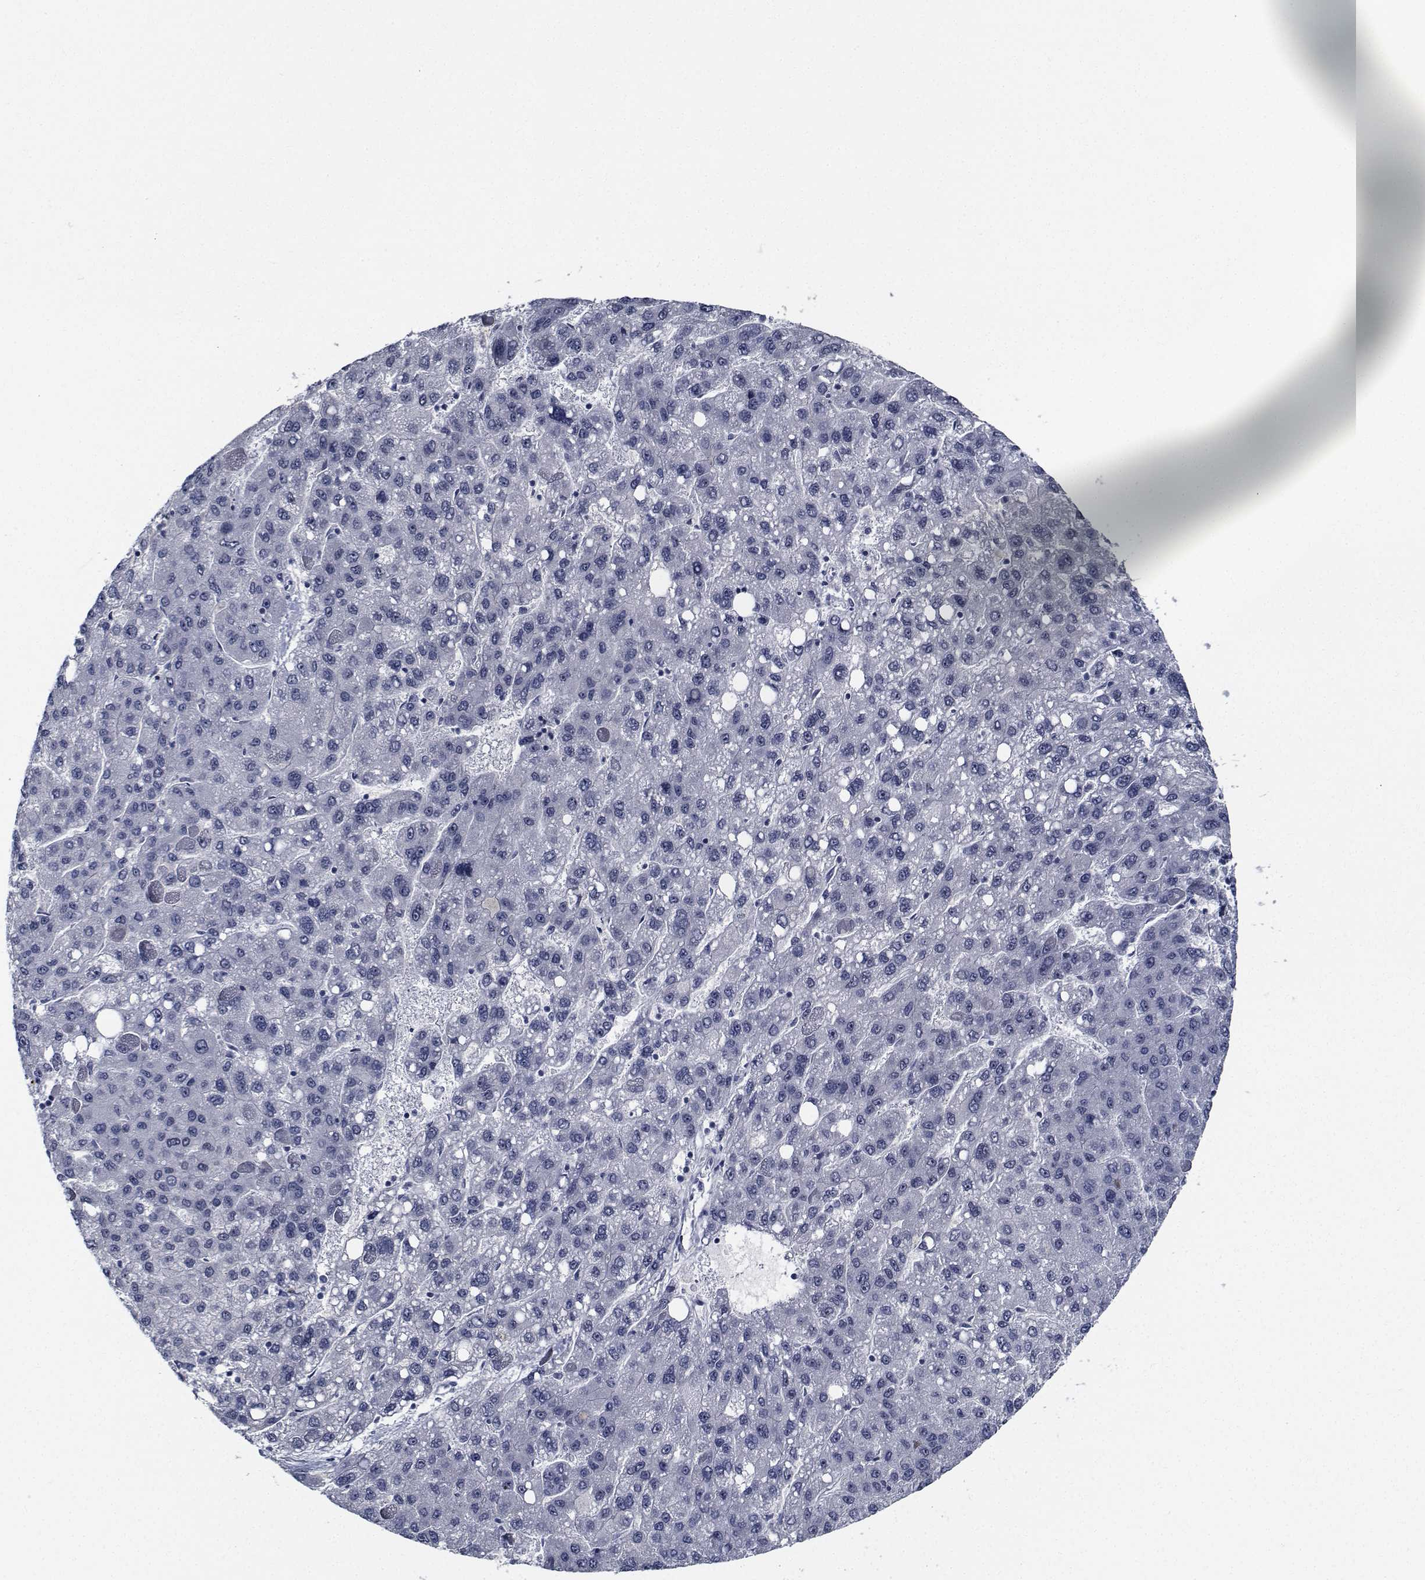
{"staining": {"intensity": "negative", "quantity": "none", "location": "none"}, "tissue": "liver cancer", "cell_type": "Tumor cells", "image_type": "cancer", "snomed": [{"axis": "morphology", "description": "Carcinoma, Hepatocellular, NOS"}, {"axis": "topography", "description": "Liver"}], "caption": "Protein analysis of hepatocellular carcinoma (liver) shows no significant expression in tumor cells.", "gene": "NVL", "patient": {"sex": "female", "age": 82}}